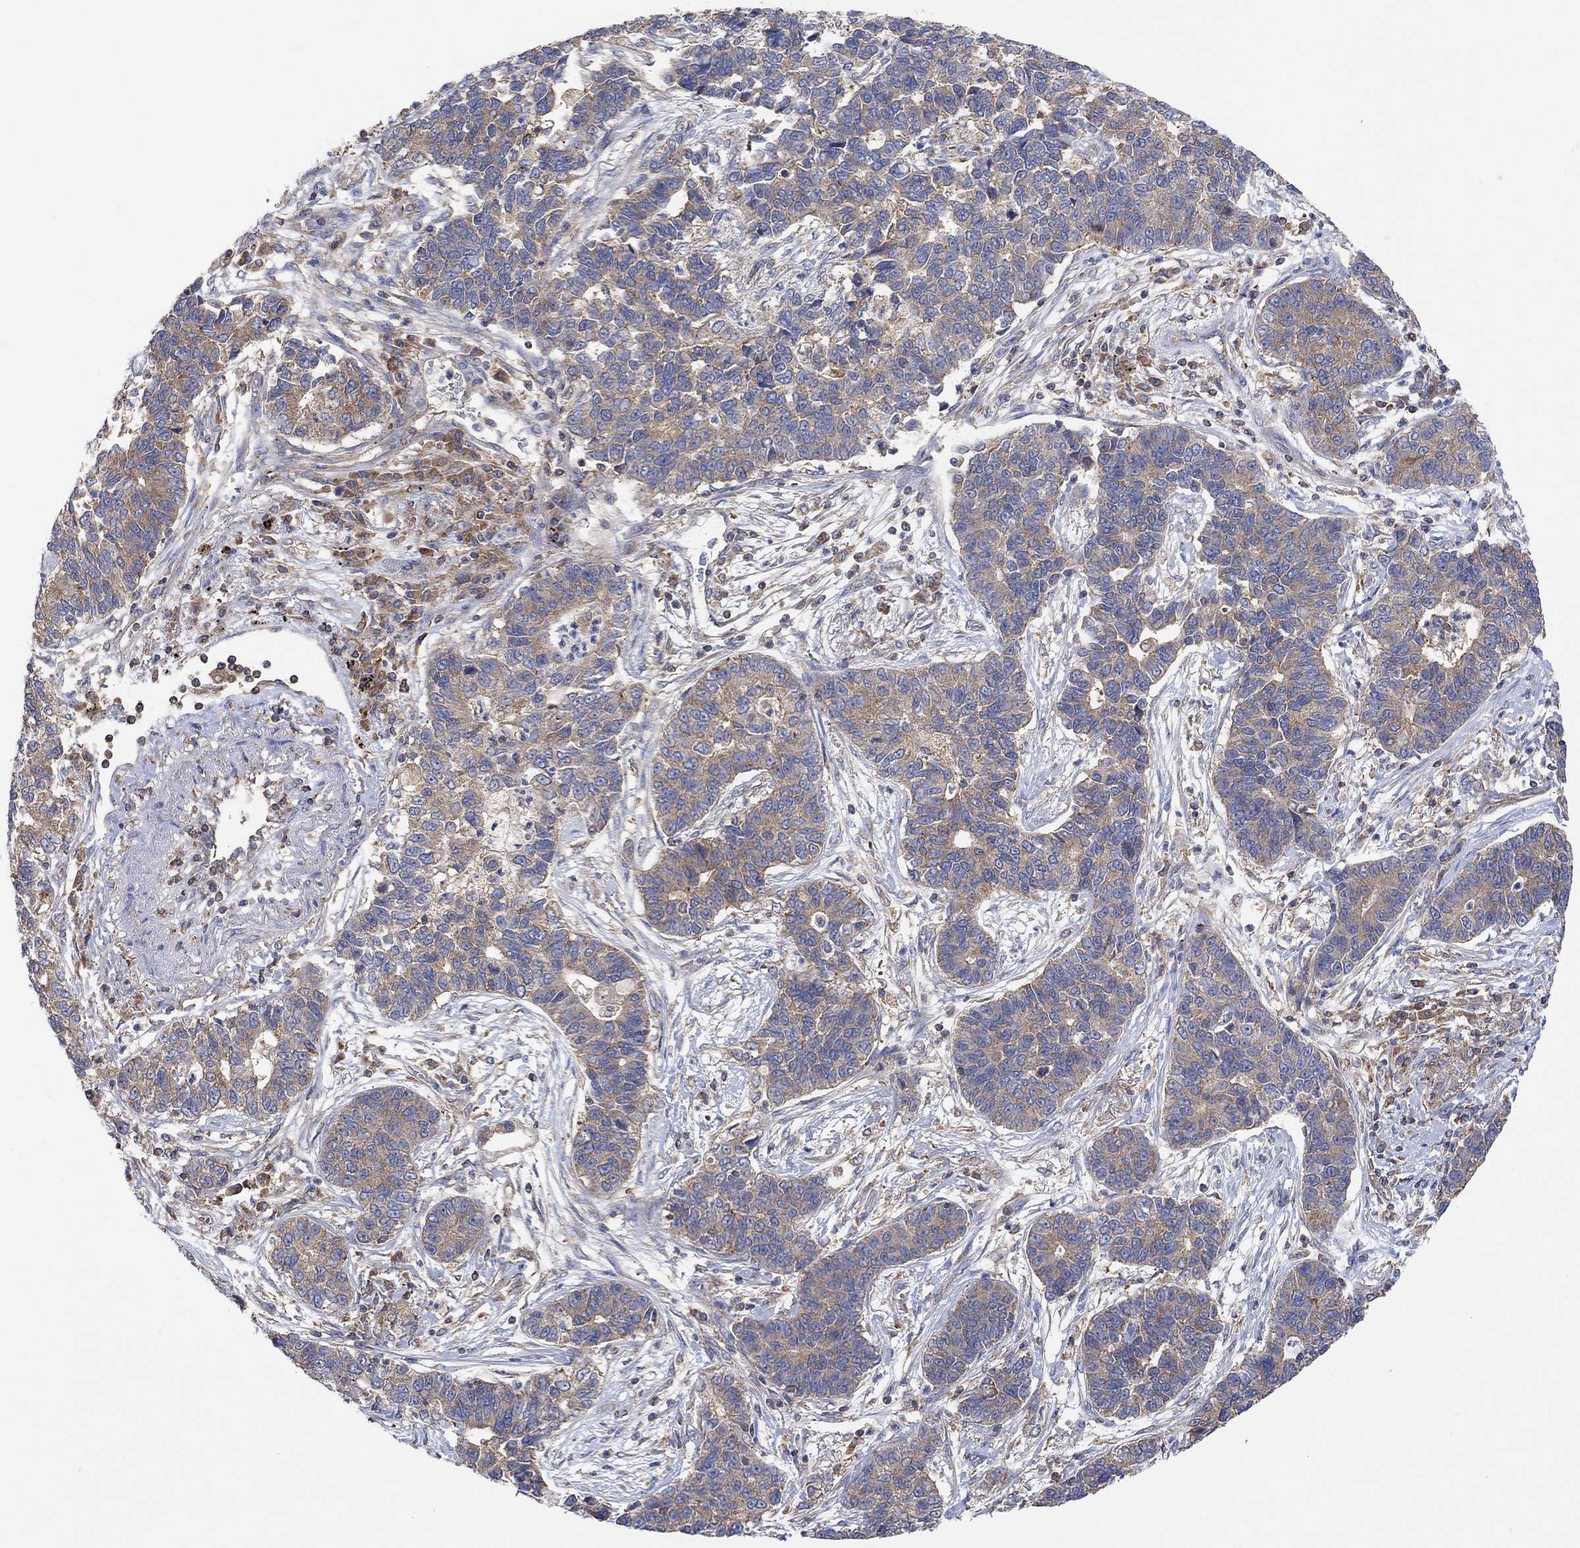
{"staining": {"intensity": "weak", "quantity": ">75%", "location": "cytoplasmic/membranous"}, "tissue": "lung cancer", "cell_type": "Tumor cells", "image_type": "cancer", "snomed": [{"axis": "morphology", "description": "Adenocarcinoma, NOS"}, {"axis": "topography", "description": "Lung"}], "caption": "There is low levels of weak cytoplasmic/membranous positivity in tumor cells of lung cancer (adenocarcinoma), as demonstrated by immunohistochemical staining (brown color).", "gene": "BLOC1S3", "patient": {"sex": "female", "age": 57}}